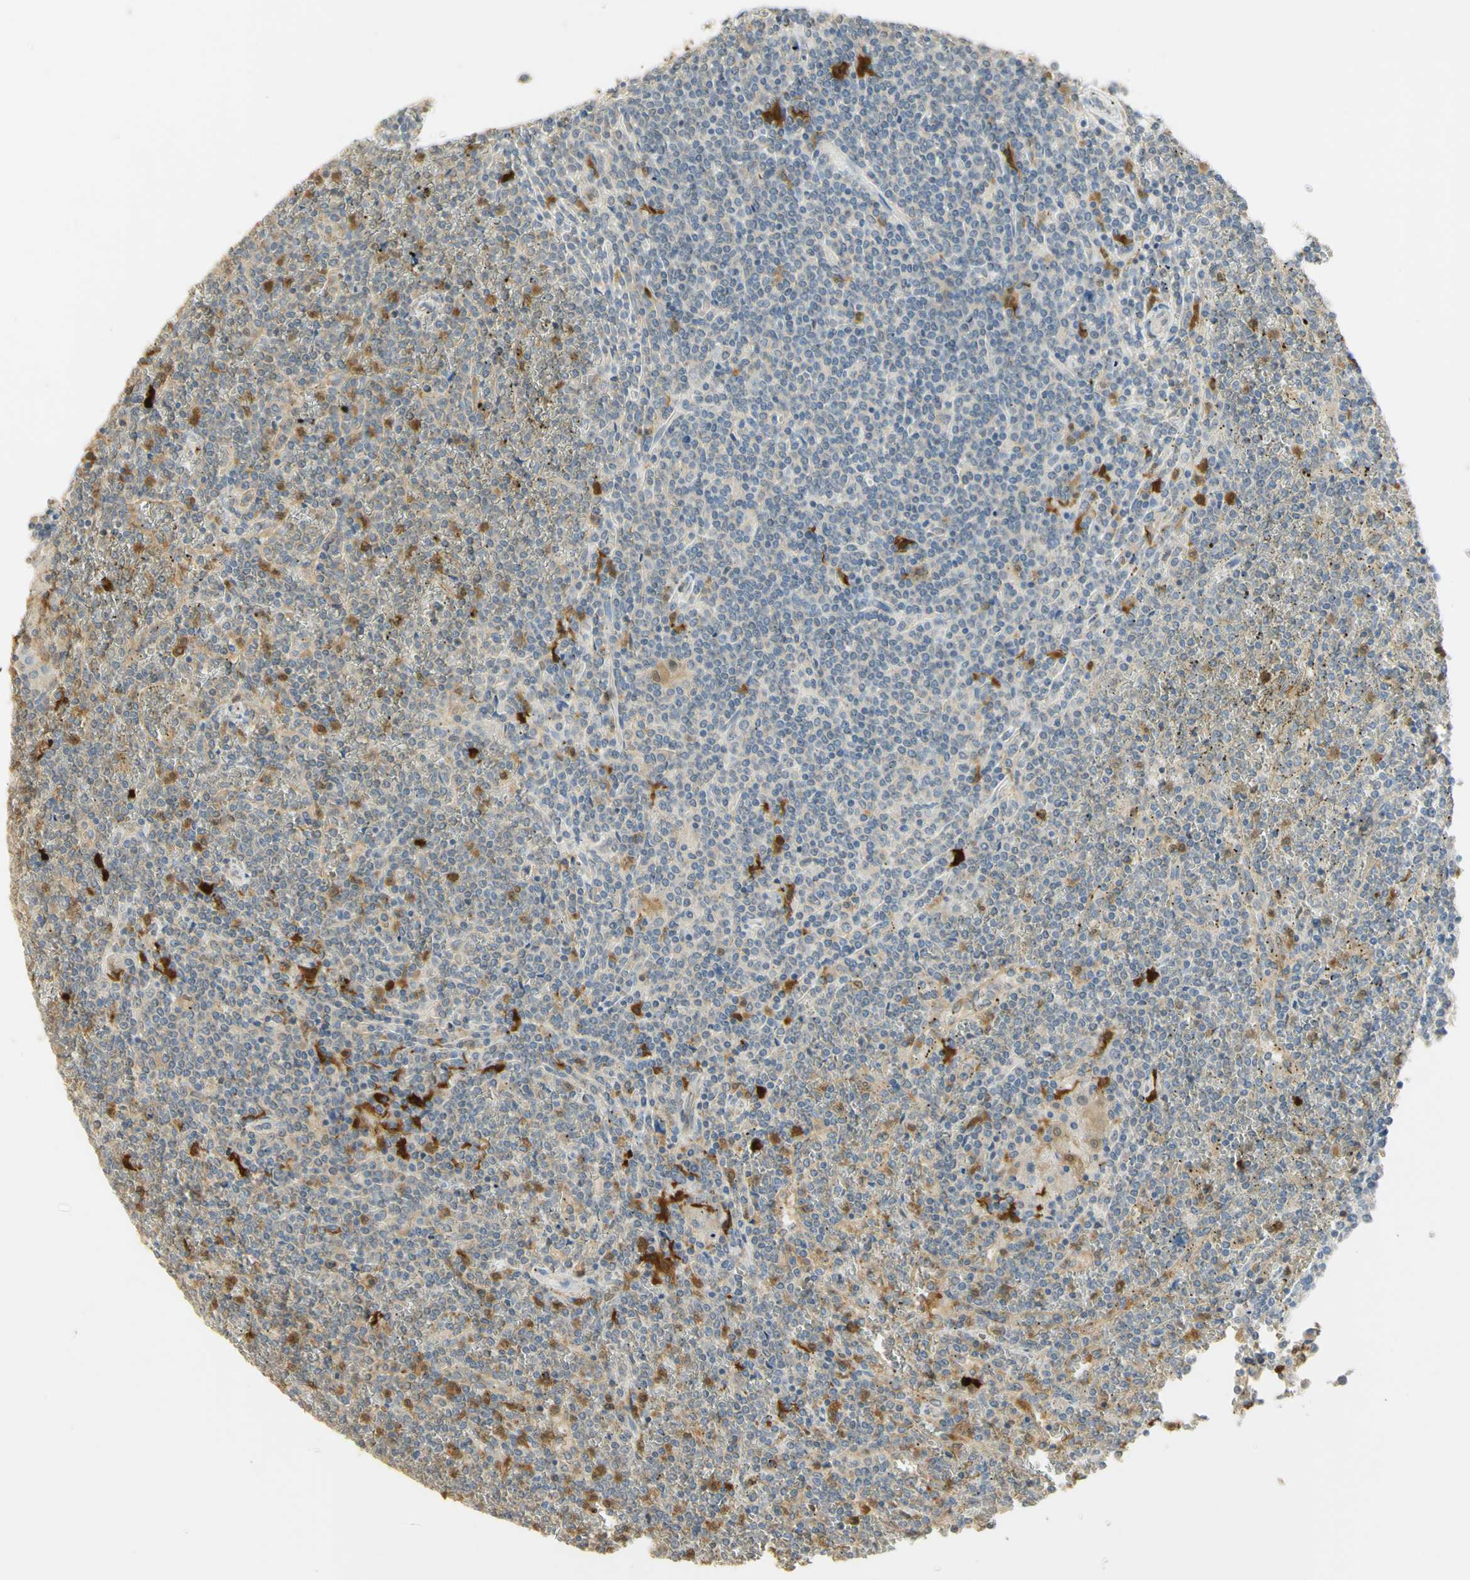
{"staining": {"intensity": "moderate", "quantity": "<25%", "location": "cytoplasmic/membranous"}, "tissue": "lymphoma", "cell_type": "Tumor cells", "image_type": "cancer", "snomed": [{"axis": "morphology", "description": "Malignant lymphoma, non-Hodgkin's type, Low grade"}, {"axis": "topography", "description": "Spleen"}], "caption": "Immunohistochemistry histopathology image of neoplastic tissue: human malignant lymphoma, non-Hodgkin's type (low-grade) stained using immunohistochemistry (IHC) exhibits low levels of moderate protein expression localized specifically in the cytoplasmic/membranous of tumor cells, appearing as a cytoplasmic/membranous brown color.", "gene": "PAK1", "patient": {"sex": "female", "age": 19}}